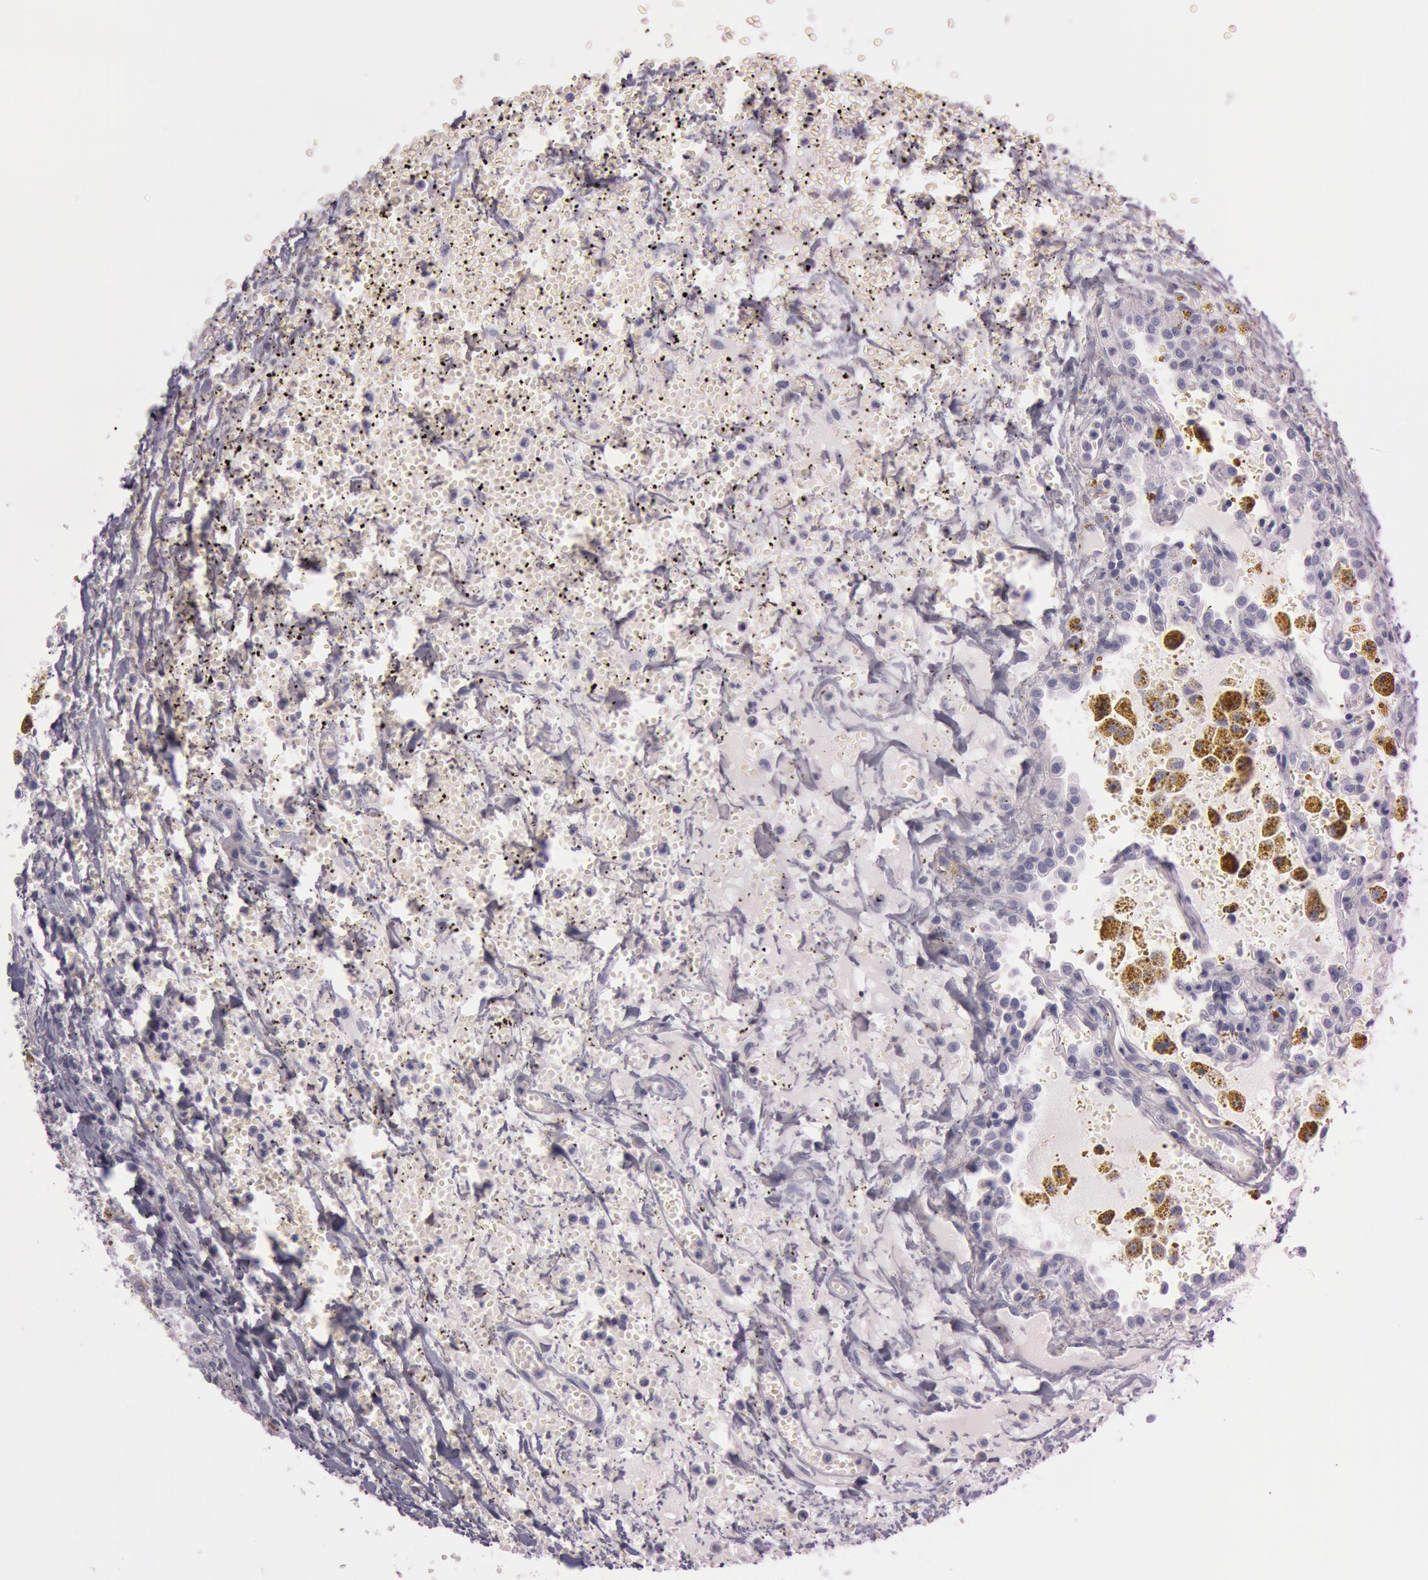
{"staining": {"intensity": "negative", "quantity": "none", "location": "none"}, "tissue": "carcinoid", "cell_type": "Tumor cells", "image_type": "cancer", "snomed": [{"axis": "morphology", "description": "Carcinoid, malignant, NOS"}, {"axis": "topography", "description": "Bronchus"}], "caption": "Tumor cells show no significant staining in malignant carcinoid.", "gene": "S100A7", "patient": {"sex": "male", "age": 55}}